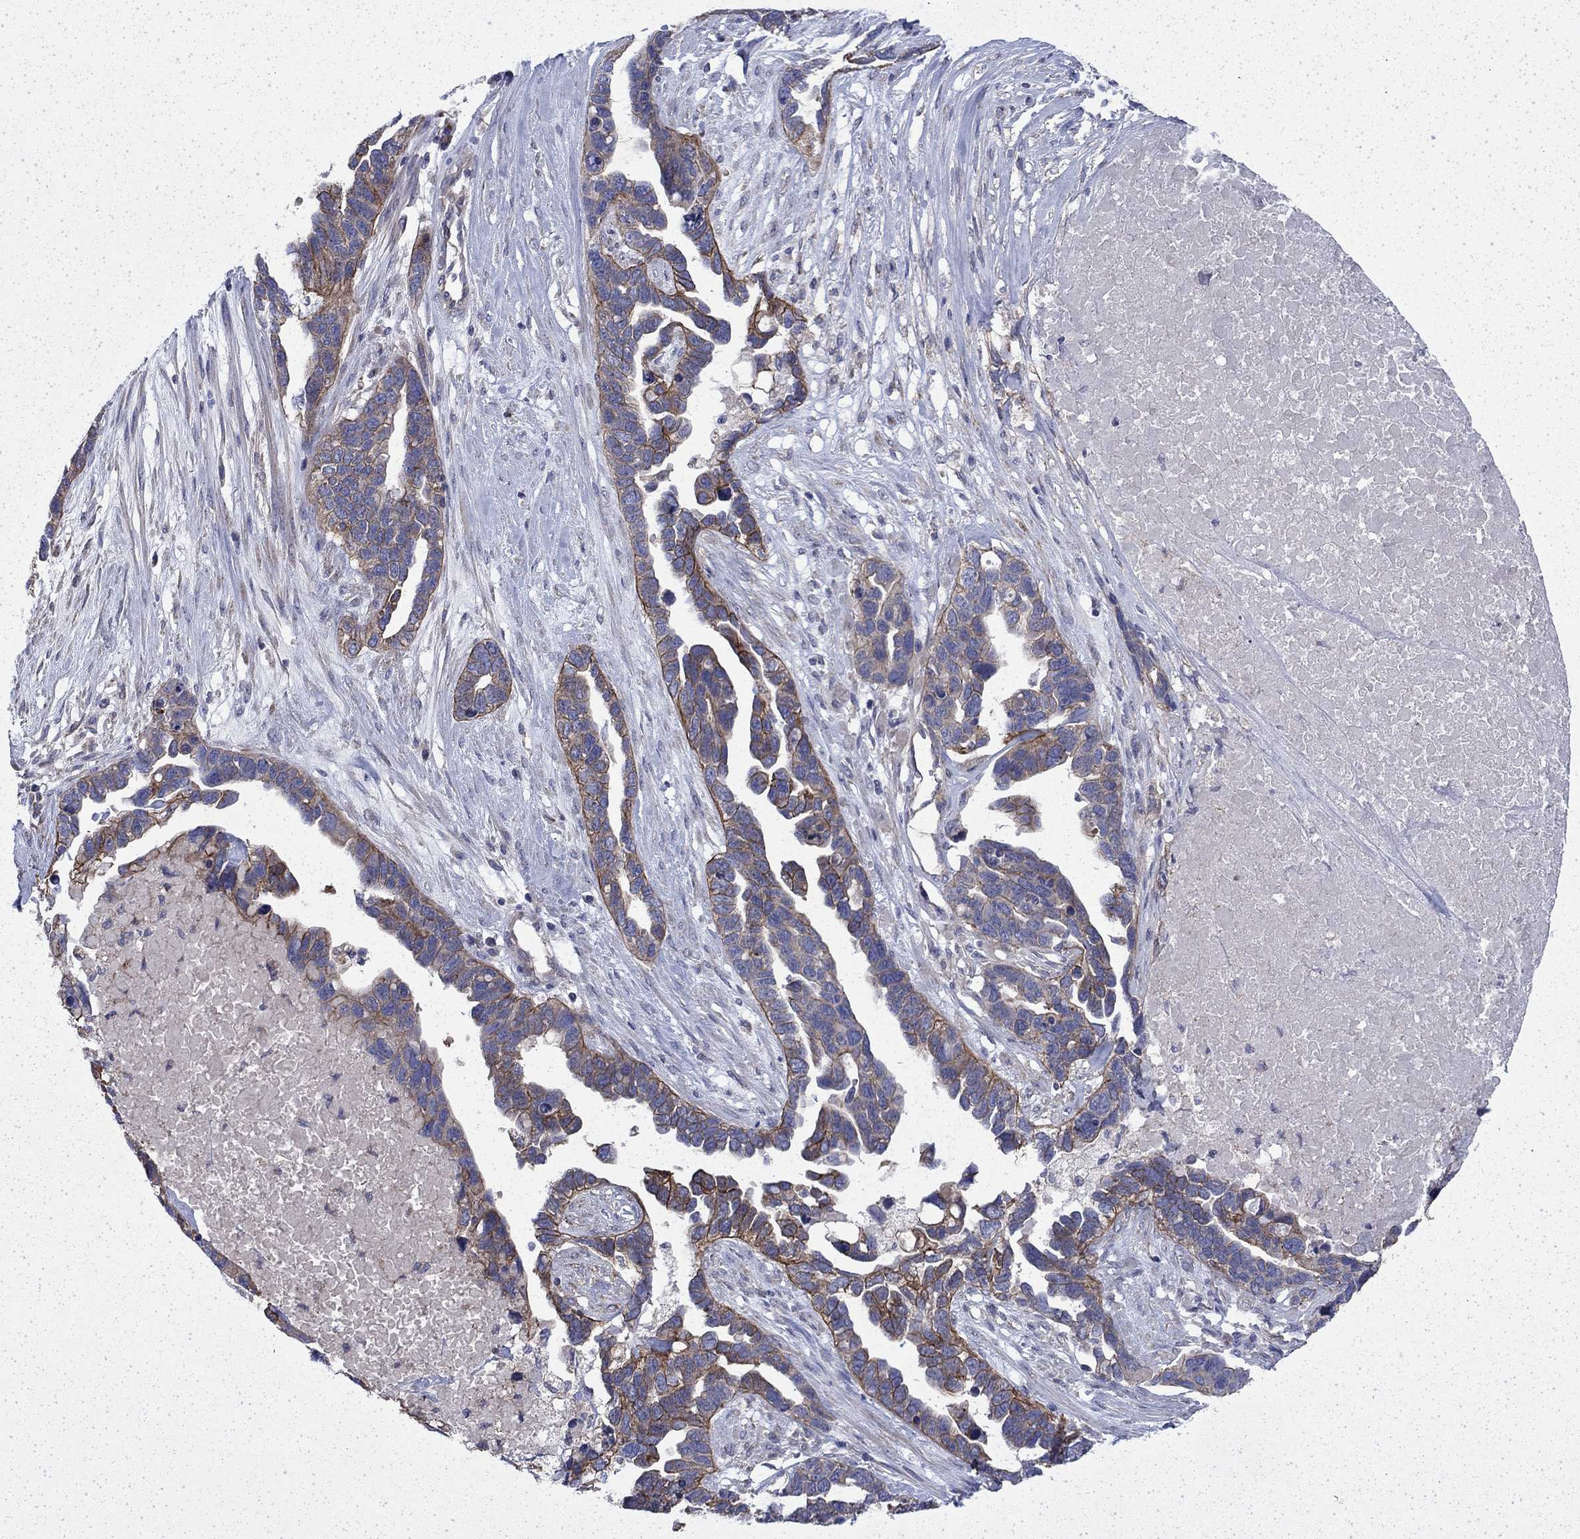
{"staining": {"intensity": "strong", "quantity": "25%-75%", "location": "cytoplasmic/membranous"}, "tissue": "ovarian cancer", "cell_type": "Tumor cells", "image_type": "cancer", "snomed": [{"axis": "morphology", "description": "Cystadenocarcinoma, serous, NOS"}, {"axis": "topography", "description": "Ovary"}], "caption": "Immunohistochemical staining of human ovarian serous cystadenocarcinoma exhibits strong cytoplasmic/membranous protein staining in approximately 25%-75% of tumor cells. The staining is performed using DAB (3,3'-diaminobenzidine) brown chromogen to label protein expression. The nuclei are counter-stained blue using hematoxylin.", "gene": "DTNA", "patient": {"sex": "female", "age": 54}}